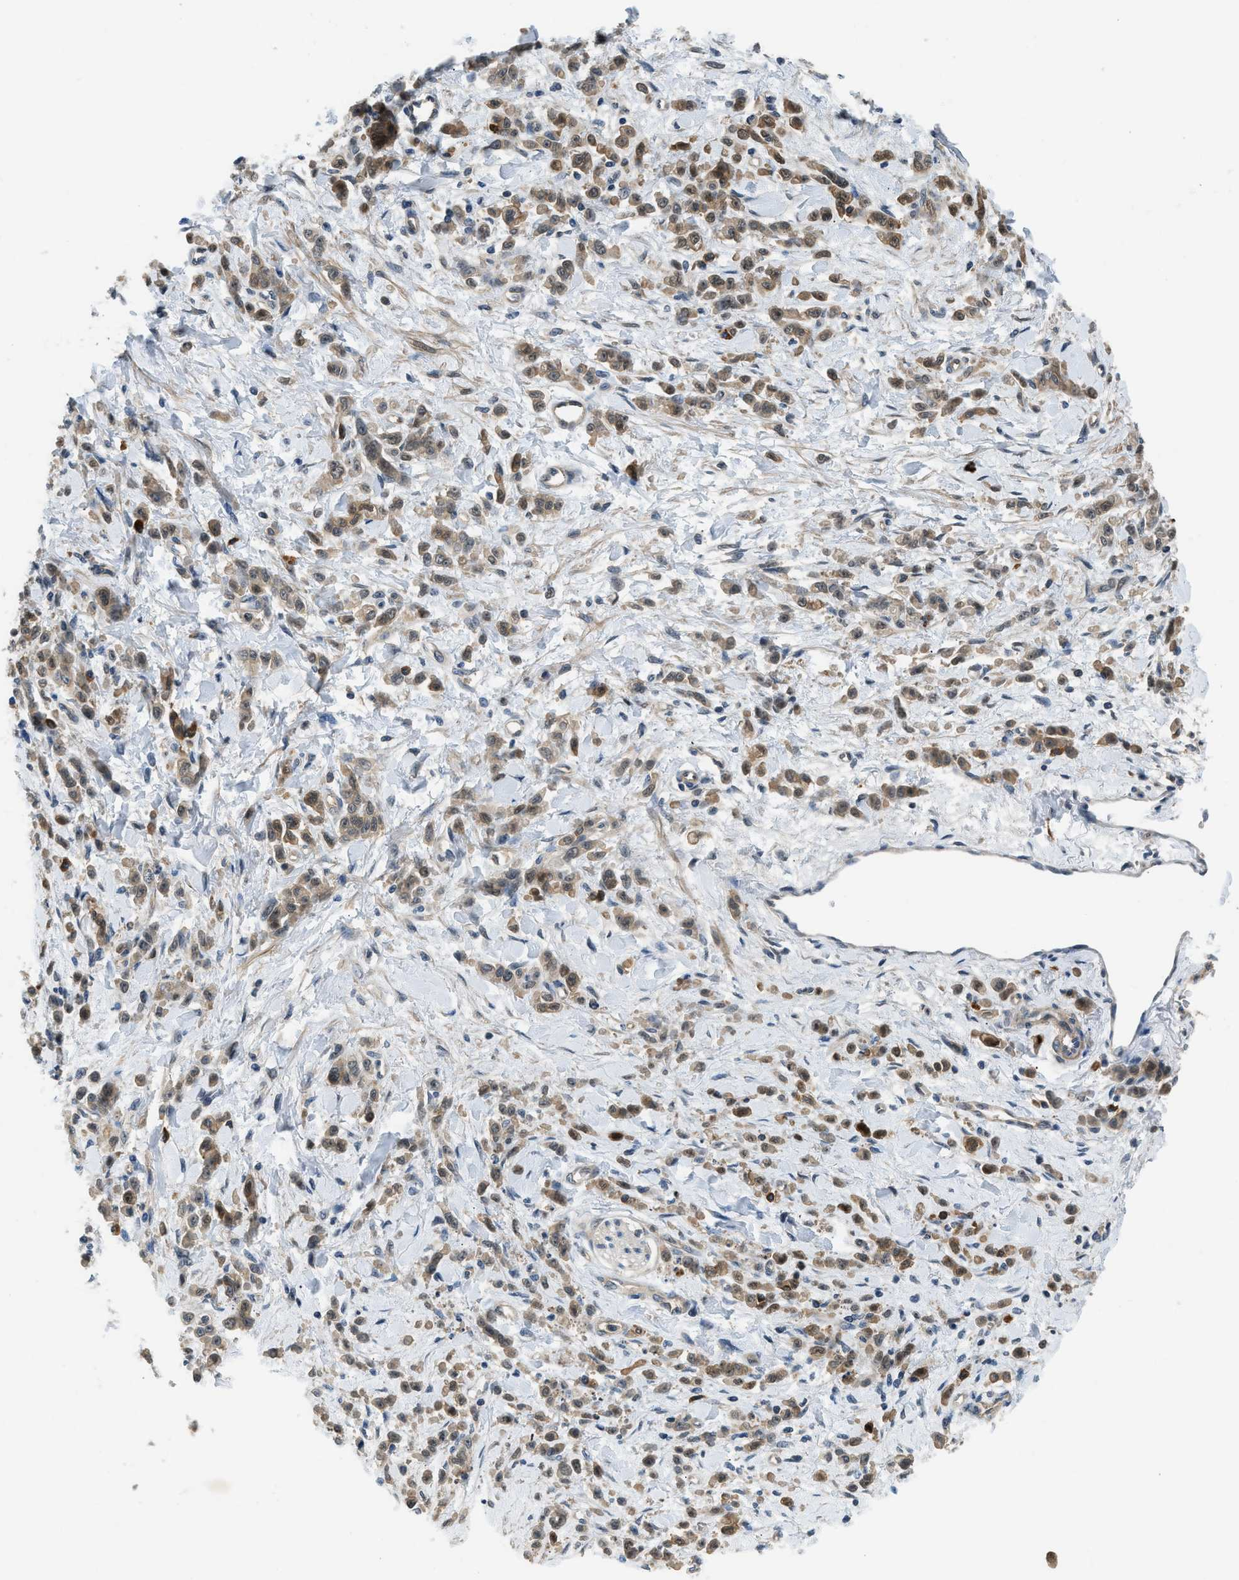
{"staining": {"intensity": "moderate", "quantity": ">75%", "location": "cytoplasmic/membranous,nuclear"}, "tissue": "stomach cancer", "cell_type": "Tumor cells", "image_type": "cancer", "snomed": [{"axis": "morphology", "description": "Normal tissue, NOS"}, {"axis": "morphology", "description": "Adenocarcinoma, NOS"}, {"axis": "topography", "description": "Stomach"}], "caption": "Brown immunohistochemical staining in human stomach cancer (adenocarcinoma) shows moderate cytoplasmic/membranous and nuclear staining in approximately >75% of tumor cells.", "gene": "CBLB", "patient": {"sex": "male", "age": 82}}